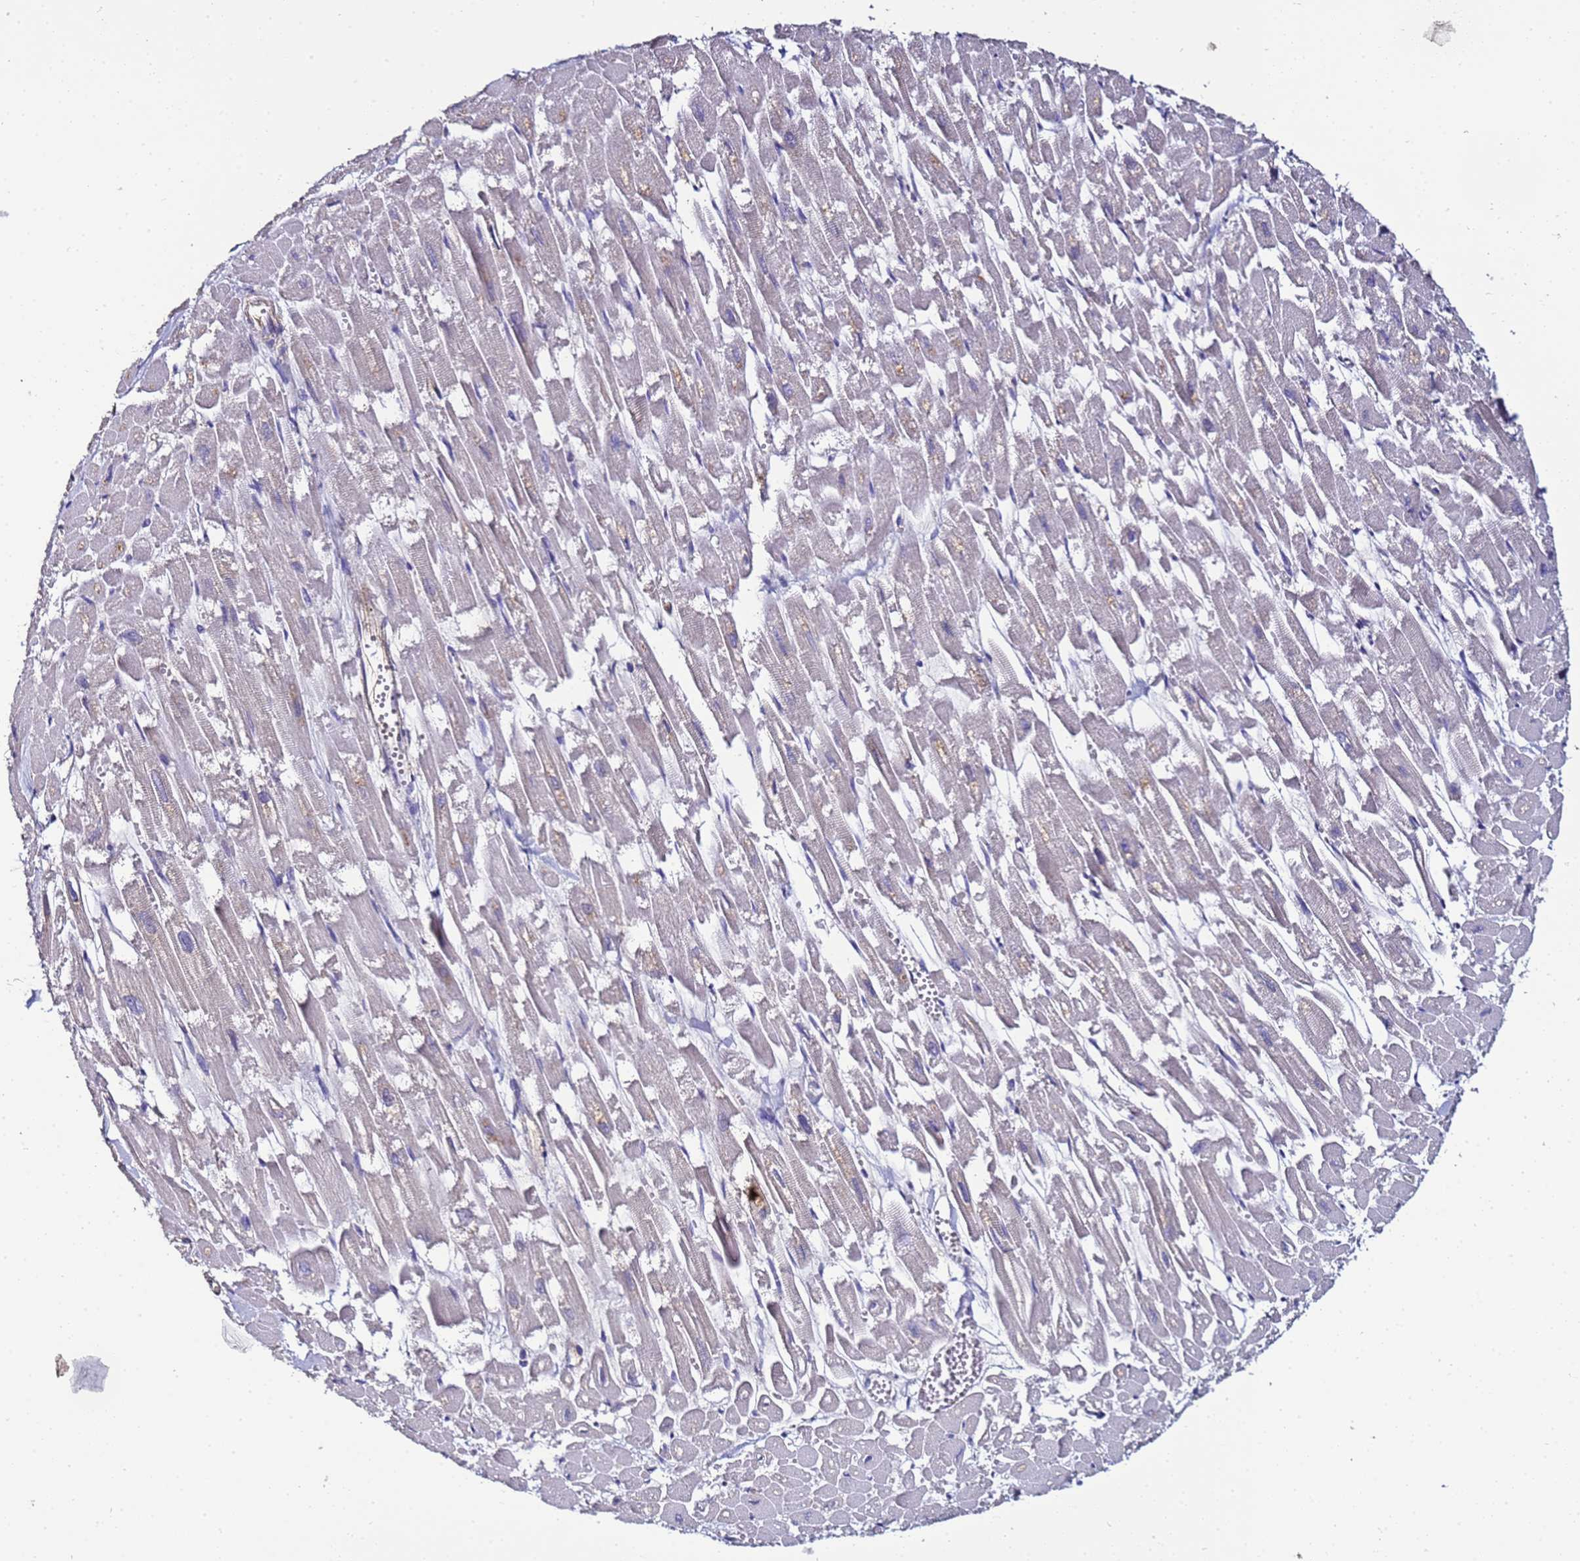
{"staining": {"intensity": "weak", "quantity": "<25%", "location": "cytoplasmic/membranous"}, "tissue": "heart muscle", "cell_type": "Cardiomyocytes", "image_type": "normal", "snomed": [{"axis": "morphology", "description": "Normal tissue, NOS"}, {"axis": "topography", "description": "Heart"}], "caption": "The histopathology image shows no significant staining in cardiomyocytes of heart muscle. (Immunohistochemistry (ihc), brightfield microscopy, high magnification).", "gene": "ENOPH1", "patient": {"sex": "male", "age": 54}}